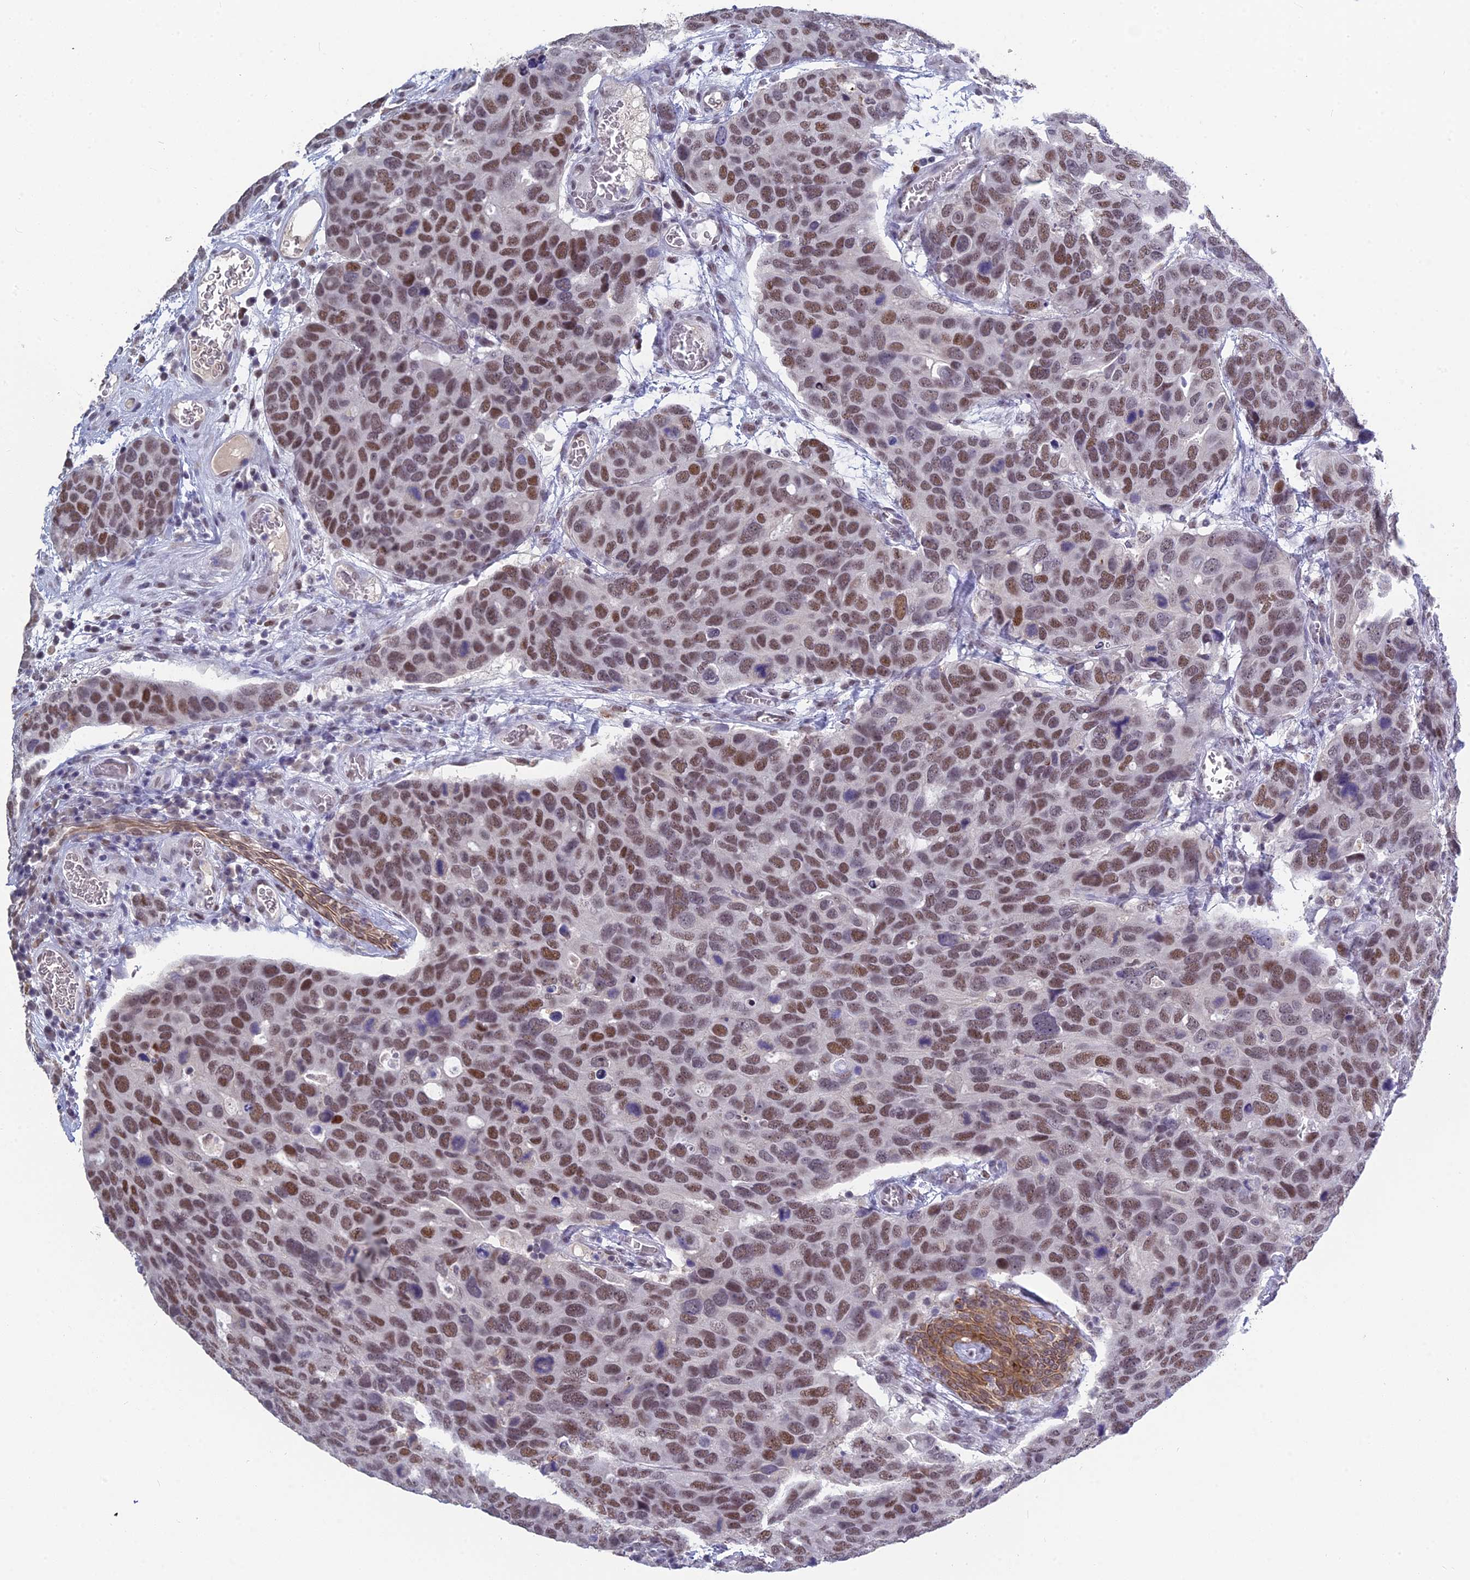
{"staining": {"intensity": "moderate", "quantity": ">75%", "location": "nuclear"}, "tissue": "breast cancer", "cell_type": "Tumor cells", "image_type": "cancer", "snomed": [{"axis": "morphology", "description": "Duct carcinoma"}, {"axis": "topography", "description": "Breast"}], "caption": "Protein staining shows moderate nuclear expression in approximately >75% of tumor cells in breast invasive ductal carcinoma.", "gene": "MT-CO3", "patient": {"sex": "female", "age": 83}}